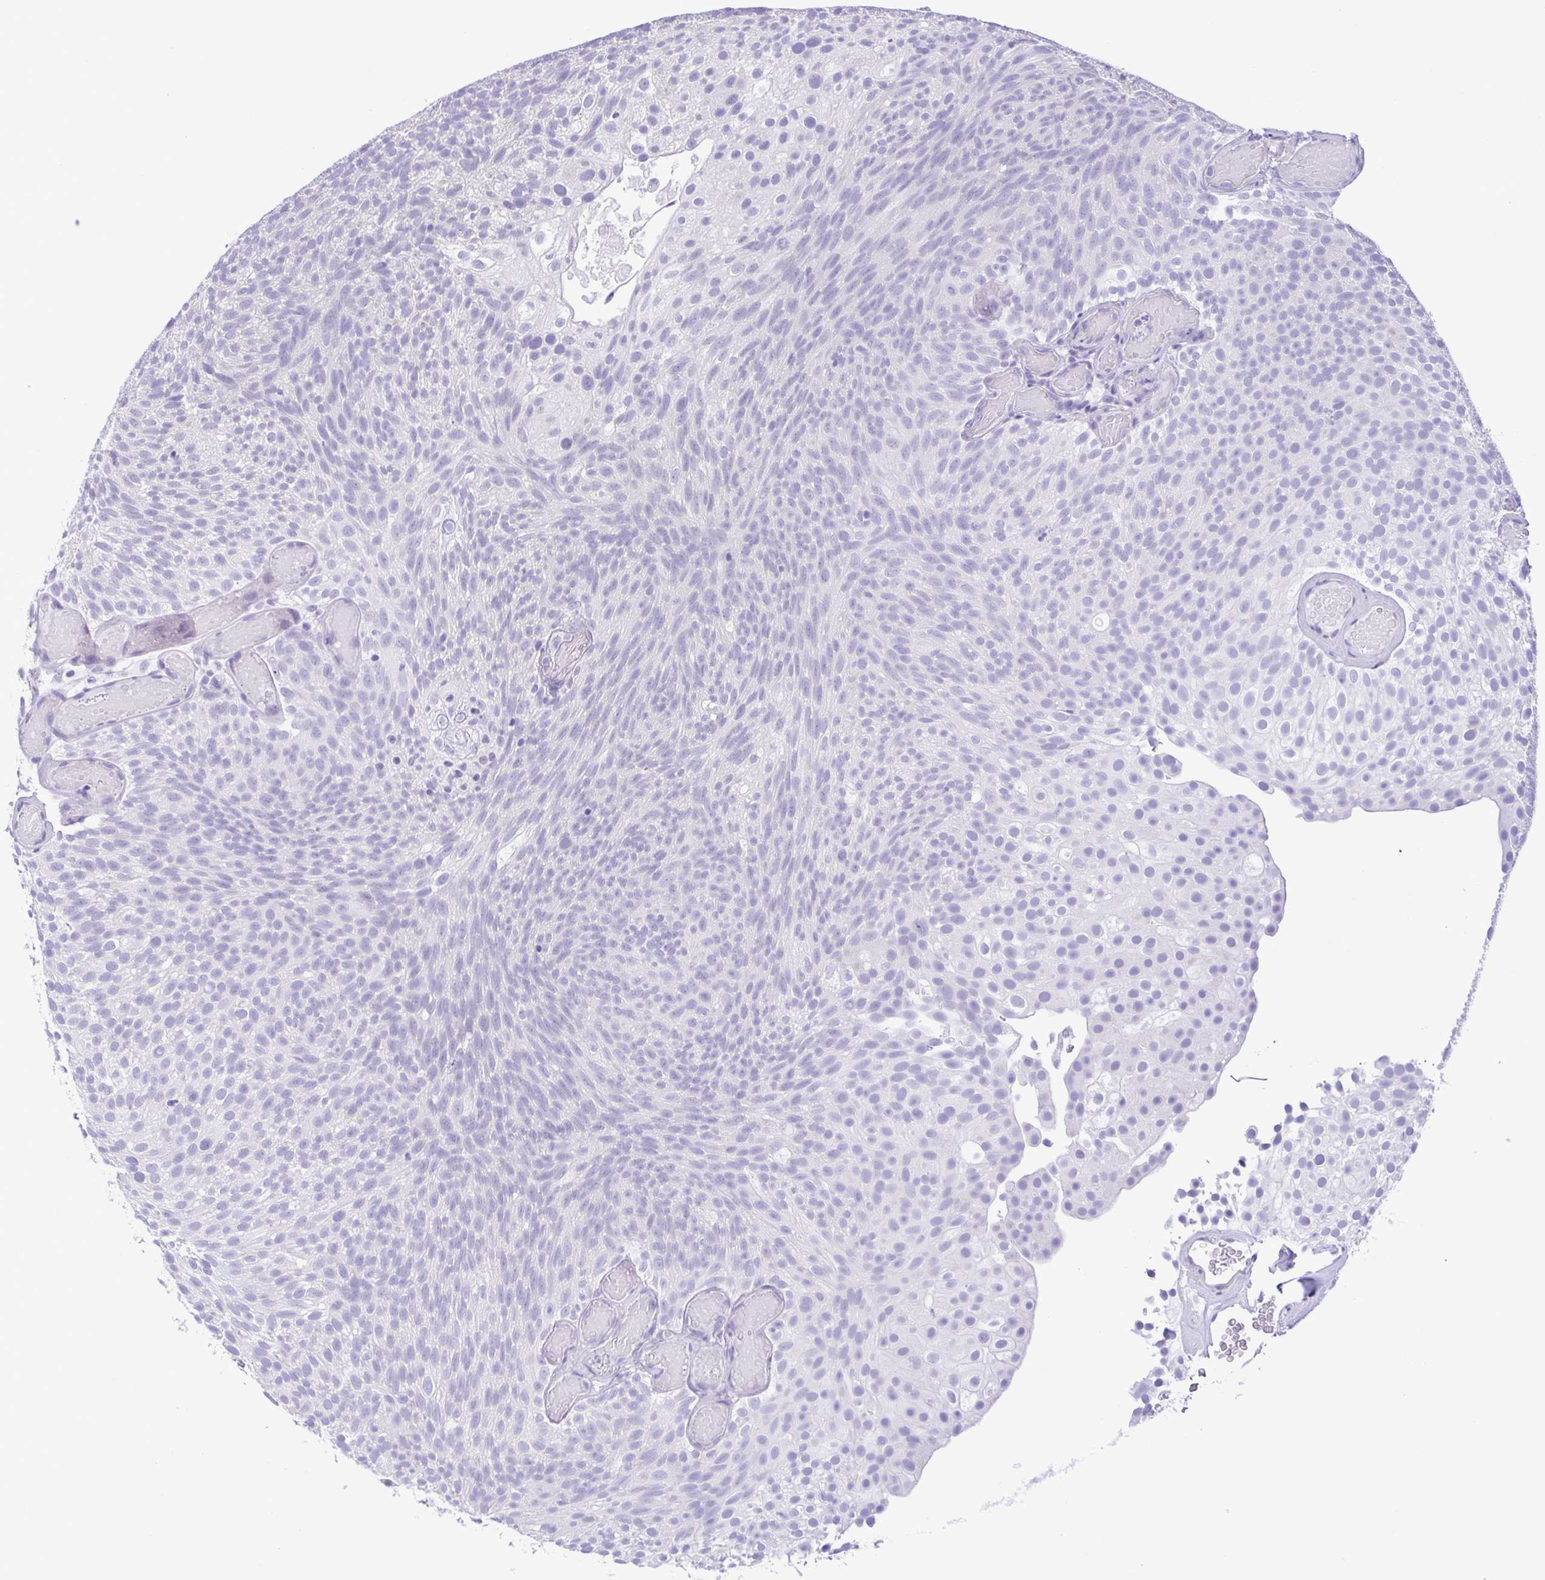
{"staining": {"intensity": "negative", "quantity": "none", "location": "none"}, "tissue": "urothelial cancer", "cell_type": "Tumor cells", "image_type": "cancer", "snomed": [{"axis": "morphology", "description": "Urothelial carcinoma, Low grade"}, {"axis": "topography", "description": "Urinary bladder"}], "caption": "Immunohistochemistry of urothelial cancer exhibits no staining in tumor cells.", "gene": "TNNI3", "patient": {"sex": "male", "age": 78}}